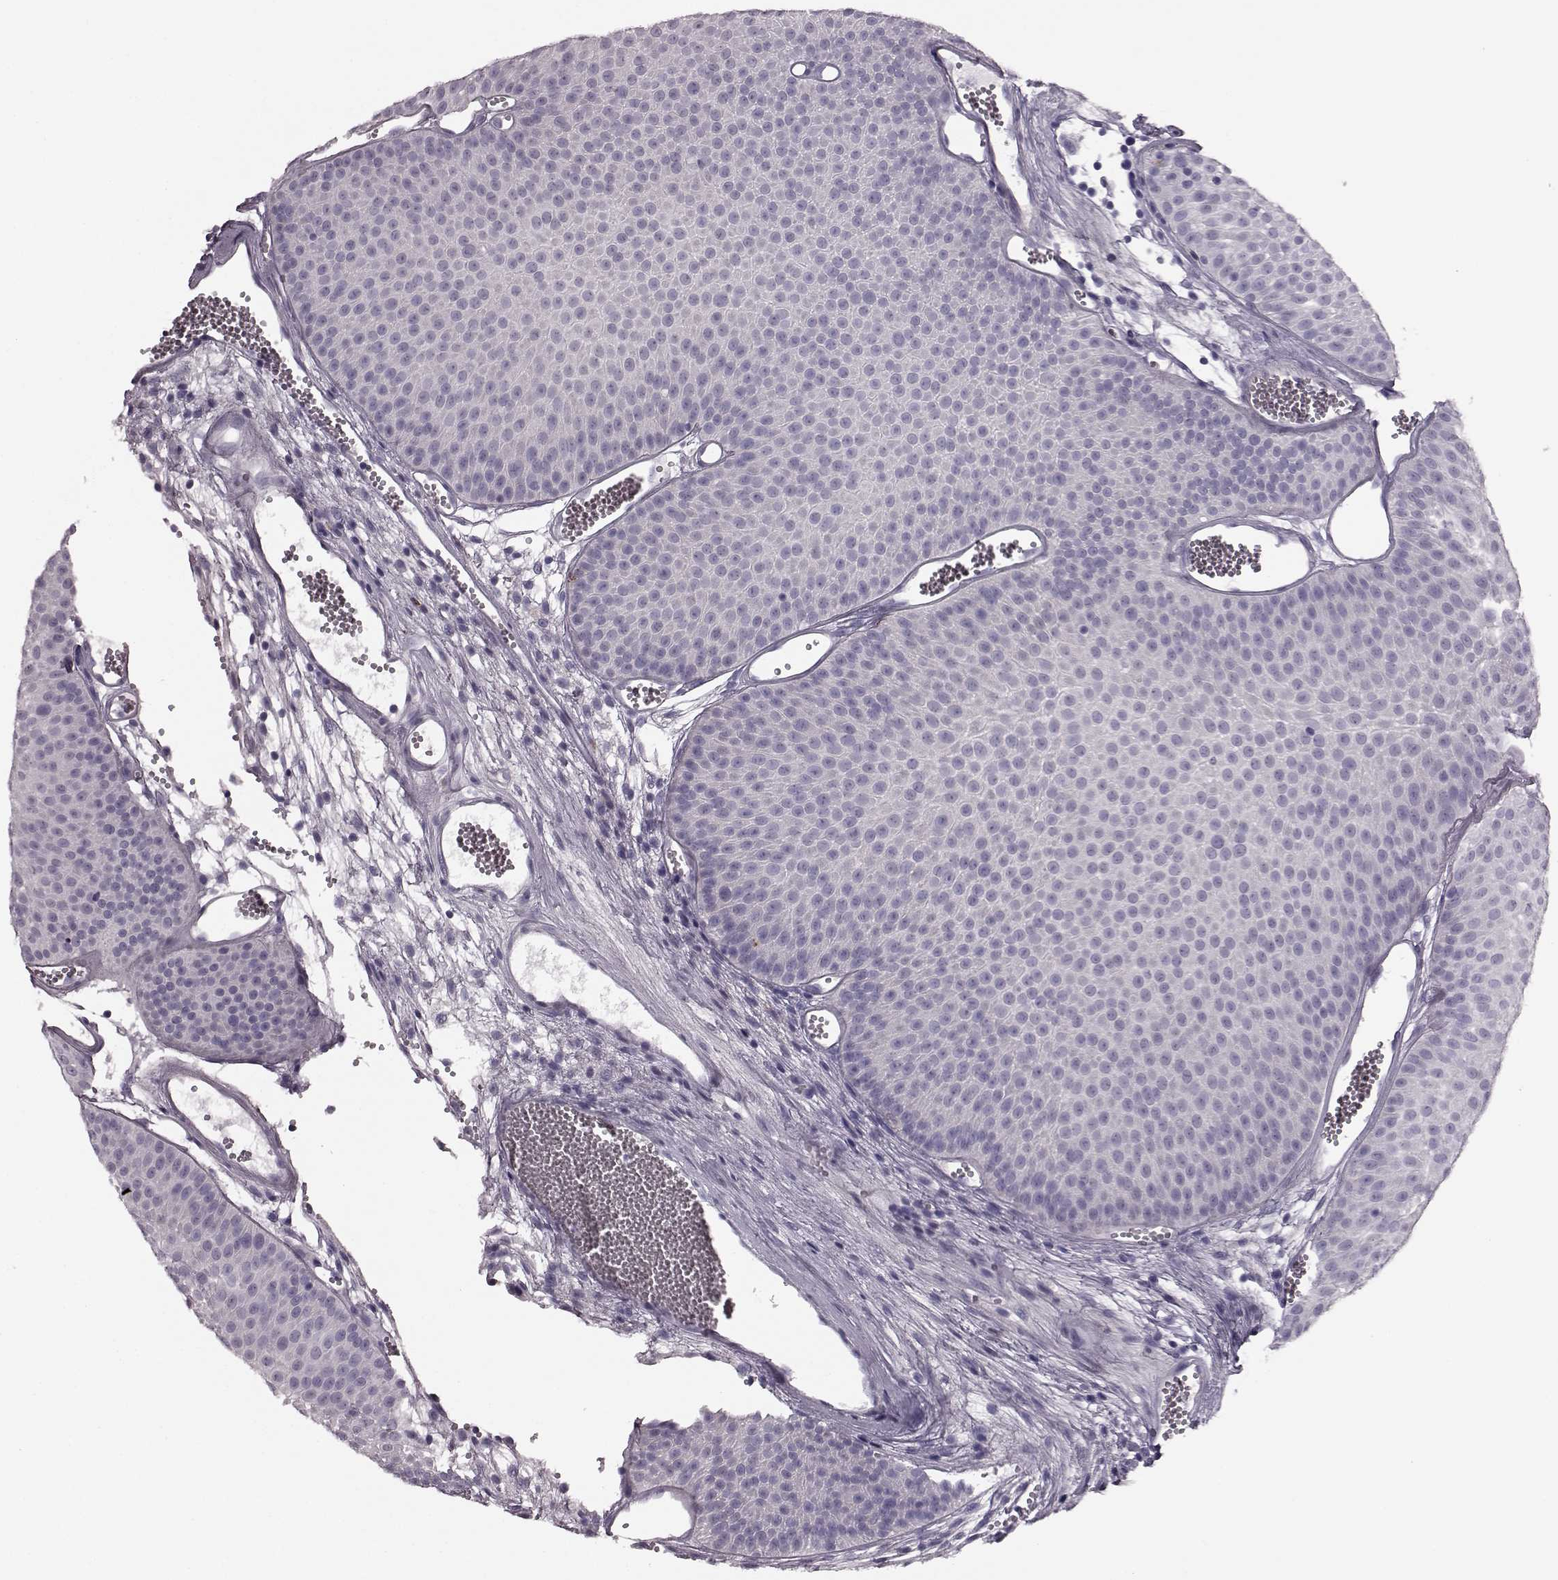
{"staining": {"intensity": "negative", "quantity": "none", "location": "none"}, "tissue": "urothelial cancer", "cell_type": "Tumor cells", "image_type": "cancer", "snomed": [{"axis": "morphology", "description": "Urothelial carcinoma, Low grade"}, {"axis": "topography", "description": "Urinary bladder"}], "caption": "Image shows no protein positivity in tumor cells of urothelial cancer tissue.", "gene": "SNTG1", "patient": {"sex": "male", "age": 52}}